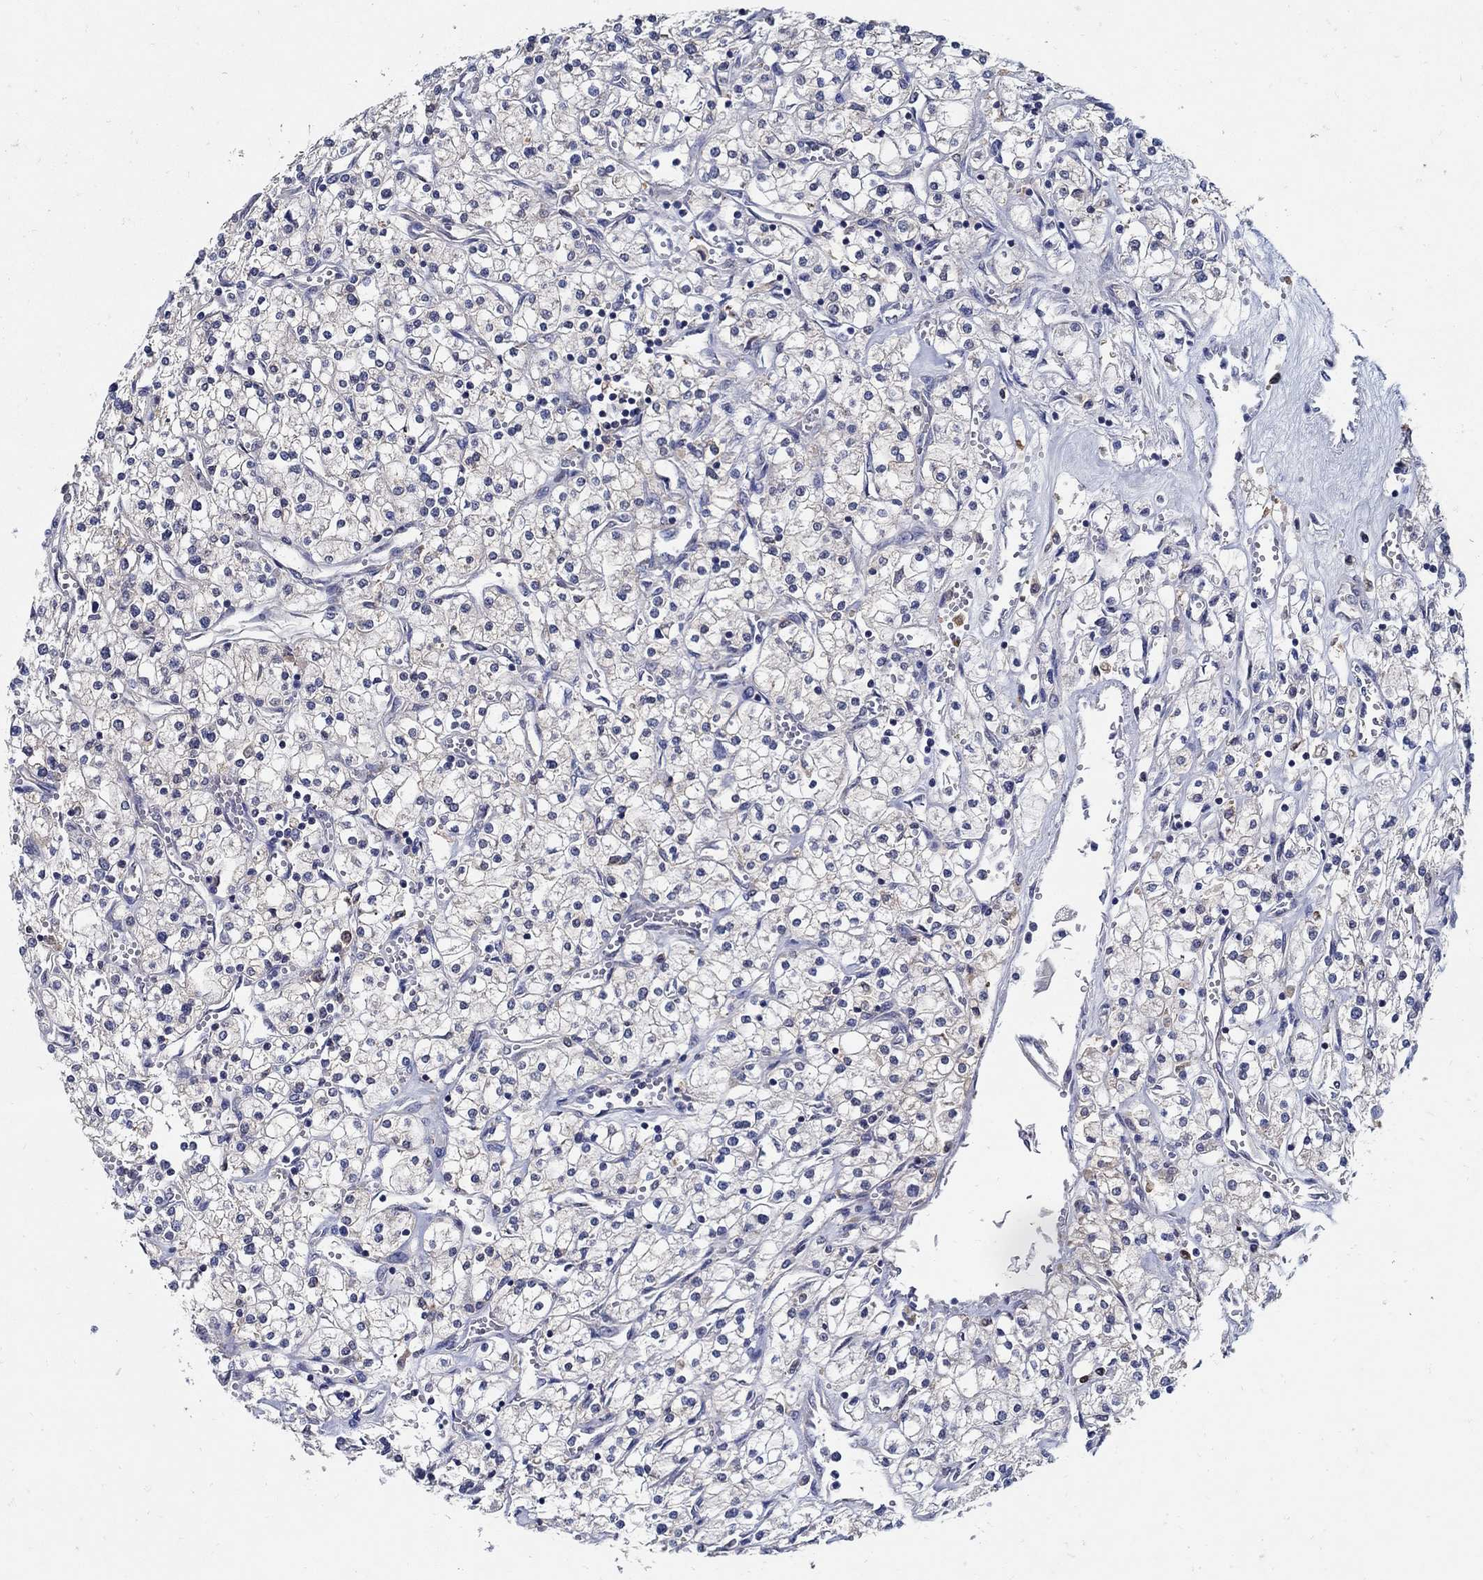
{"staining": {"intensity": "negative", "quantity": "none", "location": "none"}, "tissue": "renal cancer", "cell_type": "Tumor cells", "image_type": "cancer", "snomed": [{"axis": "morphology", "description": "Adenocarcinoma, NOS"}, {"axis": "topography", "description": "Kidney"}], "caption": "There is no significant positivity in tumor cells of renal cancer.", "gene": "MTHFR", "patient": {"sex": "male", "age": 80}}